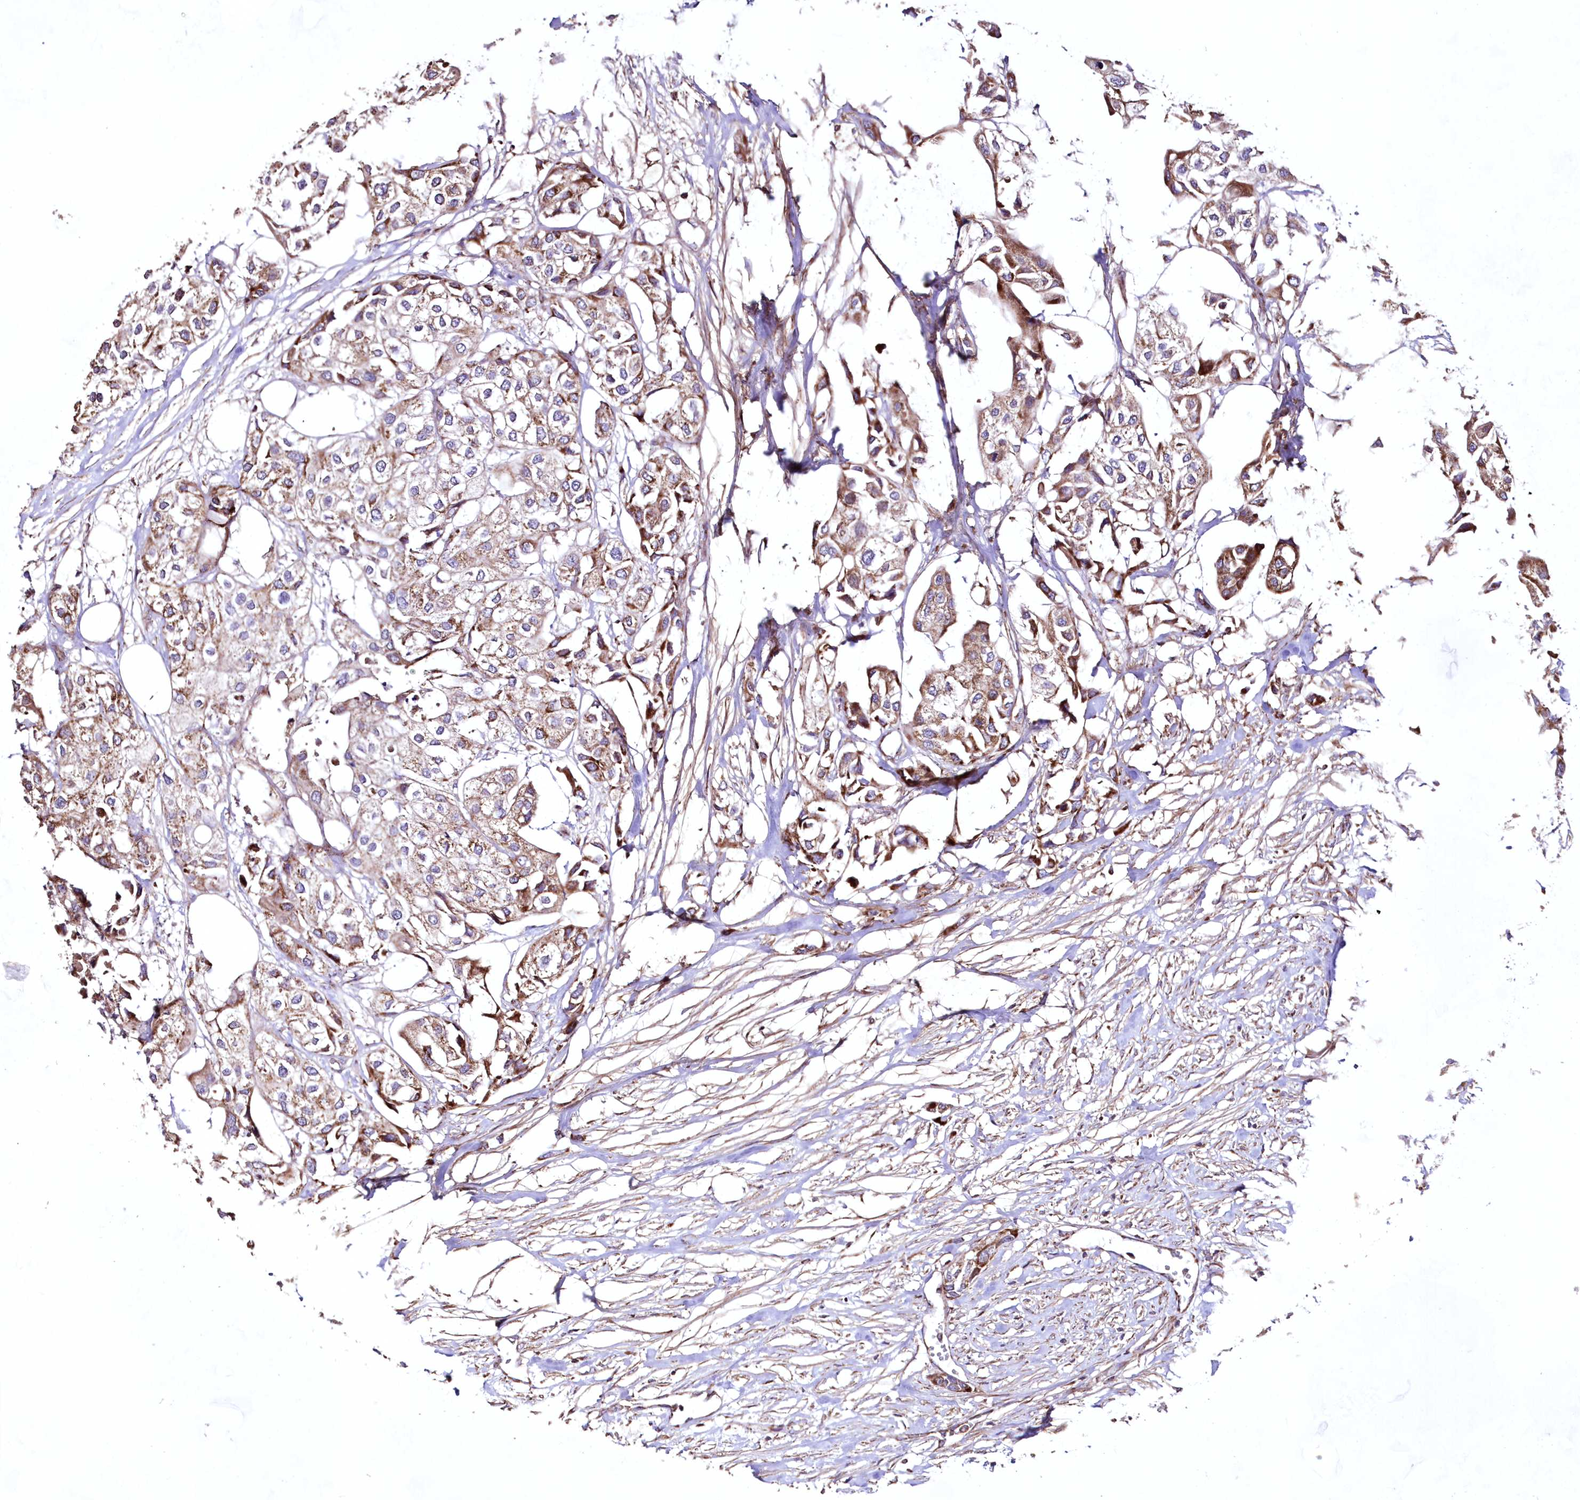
{"staining": {"intensity": "moderate", "quantity": "25%-75%", "location": "cytoplasmic/membranous"}, "tissue": "urothelial cancer", "cell_type": "Tumor cells", "image_type": "cancer", "snomed": [{"axis": "morphology", "description": "Urothelial carcinoma, High grade"}, {"axis": "topography", "description": "Urinary bladder"}], "caption": "Immunohistochemical staining of urothelial carcinoma (high-grade) displays moderate cytoplasmic/membranous protein expression in approximately 25%-75% of tumor cells. (Brightfield microscopy of DAB IHC at high magnification).", "gene": "HADHB", "patient": {"sex": "male", "age": 64}}